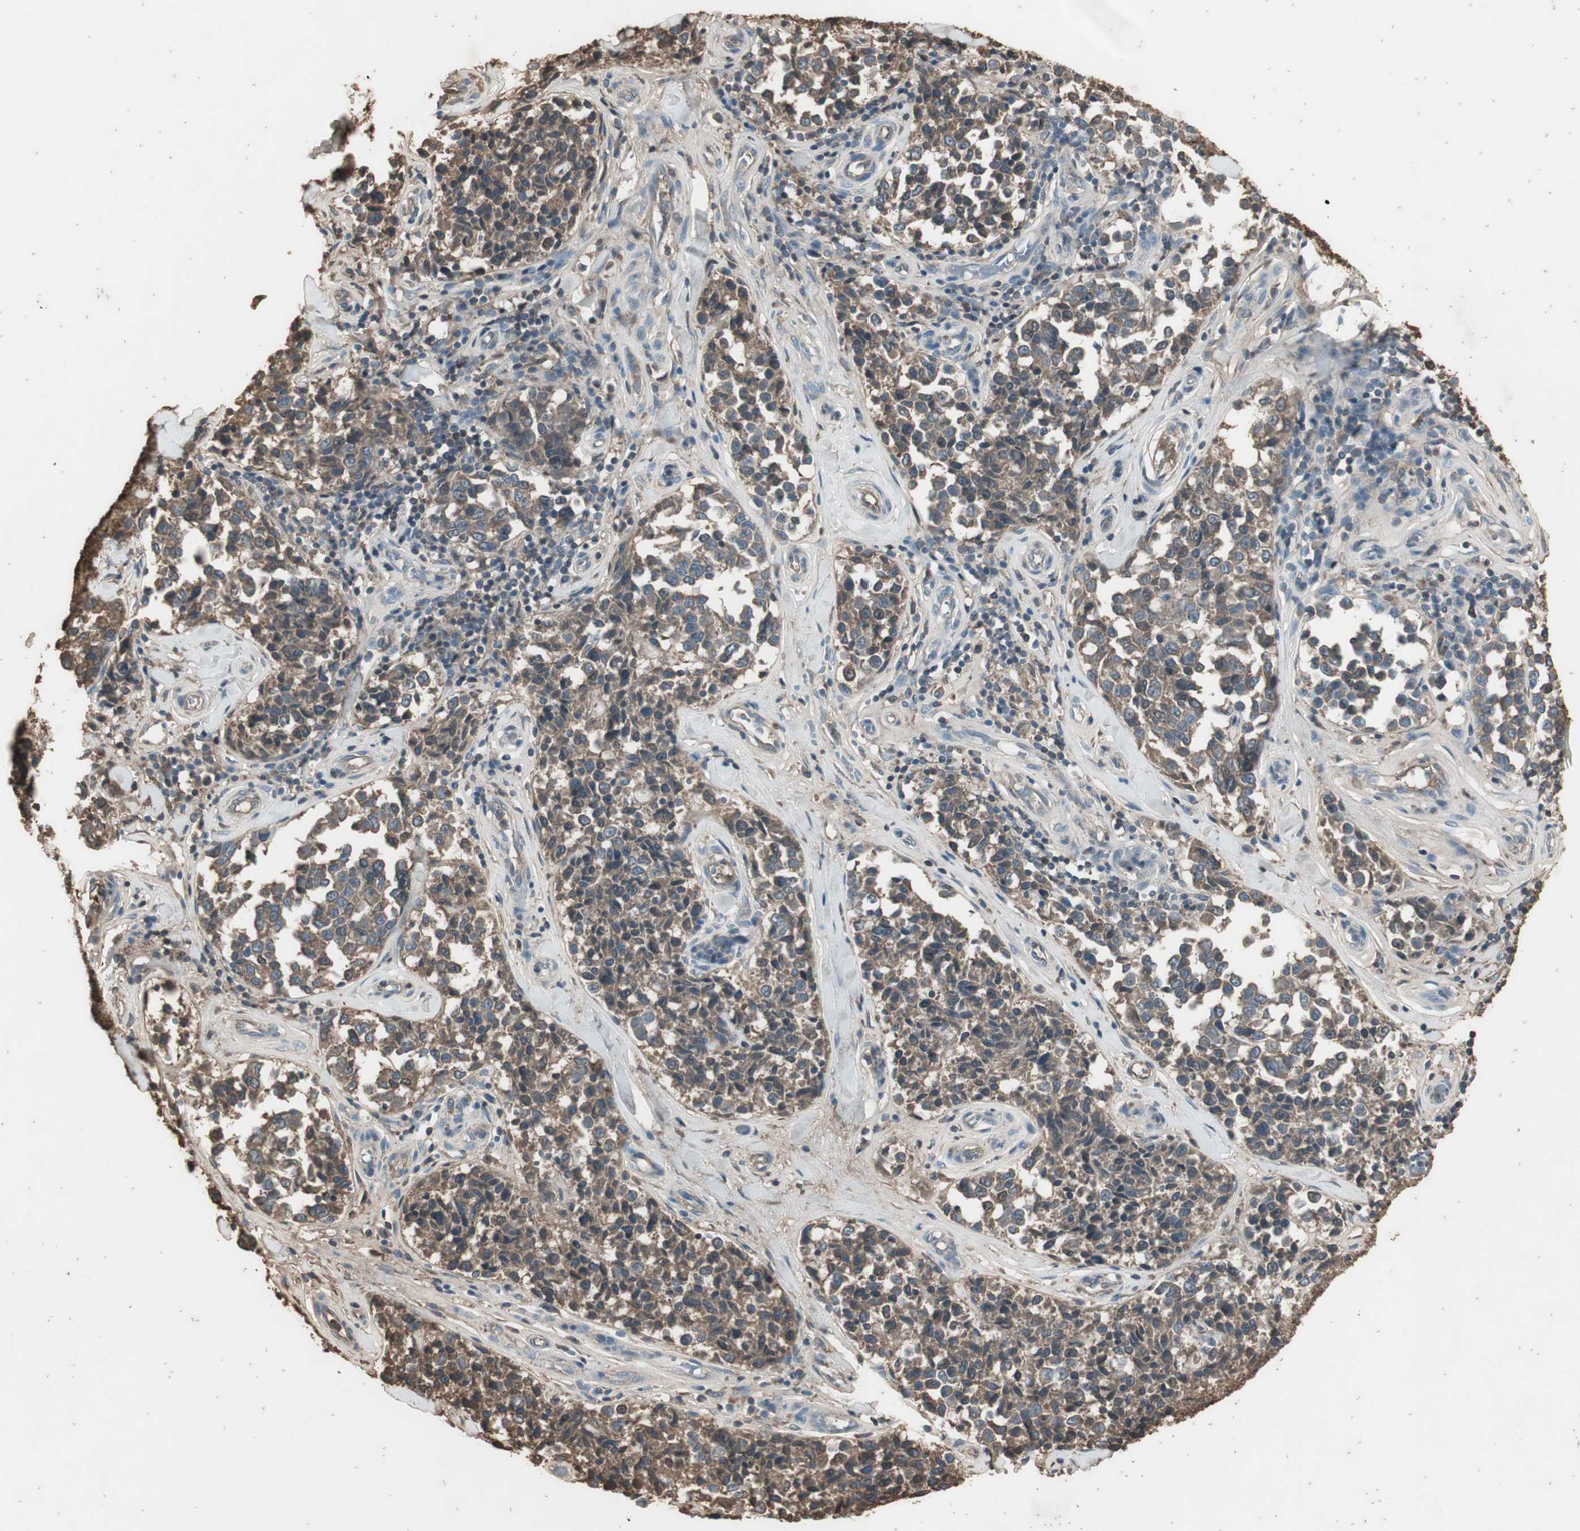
{"staining": {"intensity": "weak", "quantity": ">75%", "location": "cytoplasmic/membranous"}, "tissue": "melanoma", "cell_type": "Tumor cells", "image_type": "cancer", "snomed": [{"axis": "morphology", "description": "Malignant melanoma, NOS"}, {"axis": "topography", "description": "Skin"}], "caption": "Tumor cells reveal low levels of weak cytoplasmic/membranous expression in about >75% of cells in human melanoma.", "gene": "MMP14", "patient": {"sex": "female", "age": 64}}